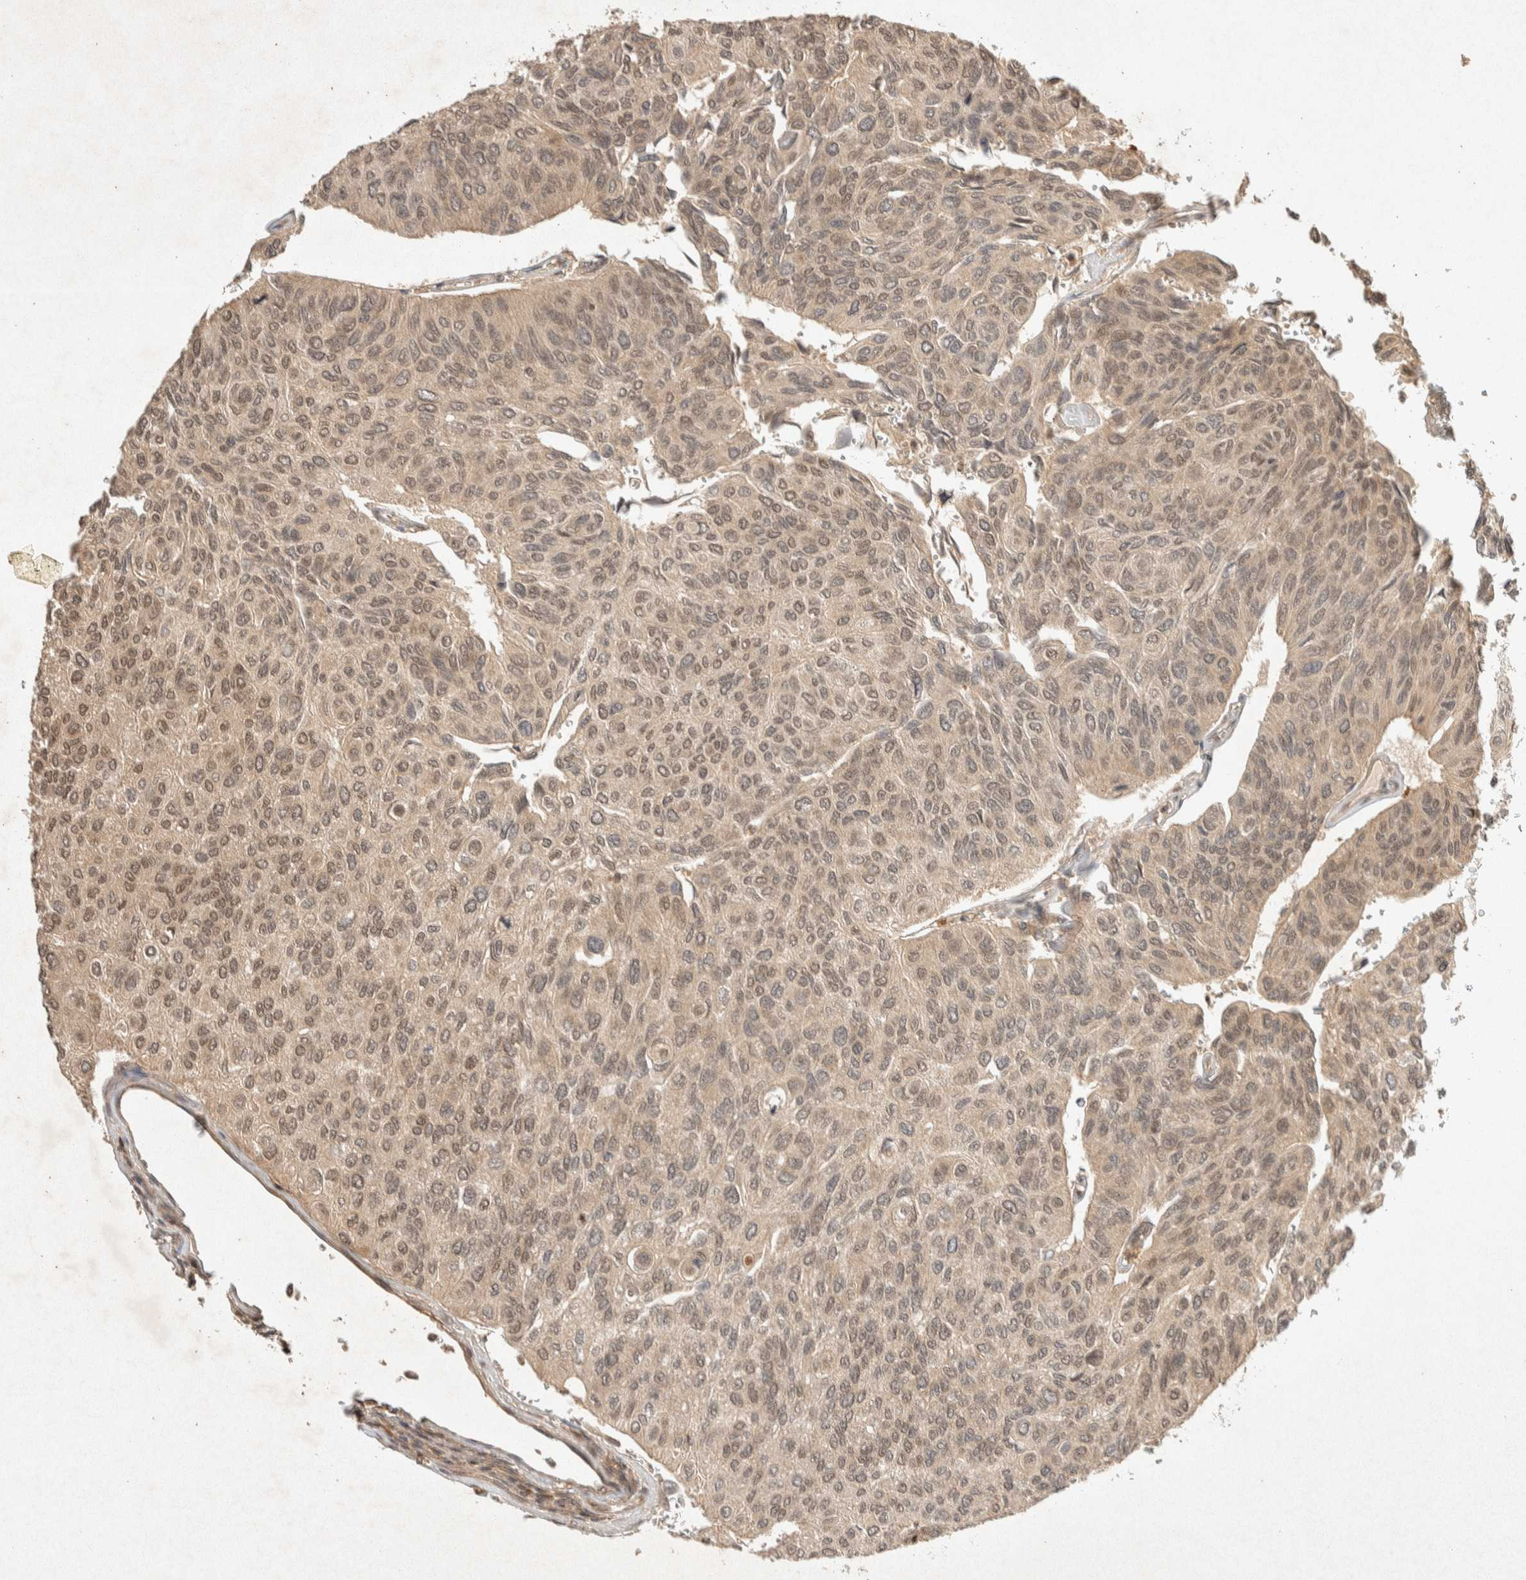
{"staining": {"intensity": "weak", "quantity": ">75%", "location": "nuclear"}, "tissue": "urothelial cancer", "cell_type": "Tumor cells", "image_type": "cancer", "snomed": [{"axis": "morphology", "description": "Urothelial carcinoma, High grade"}, {"axis": "topography", "description": "Urinary bladder"}], "caption": "High-magnification brightfield microscopy of urothelial carcinoma (high-grade) stained with DAB (3,3'-diaminobenzidine) (brown) and counterstained with hematoxylin (blue). tumor cells exhibit weak nuclear staining is seen in about>75% of cells.", "gene": "THRA", "patient": {"sex": "male", "age": 66}}